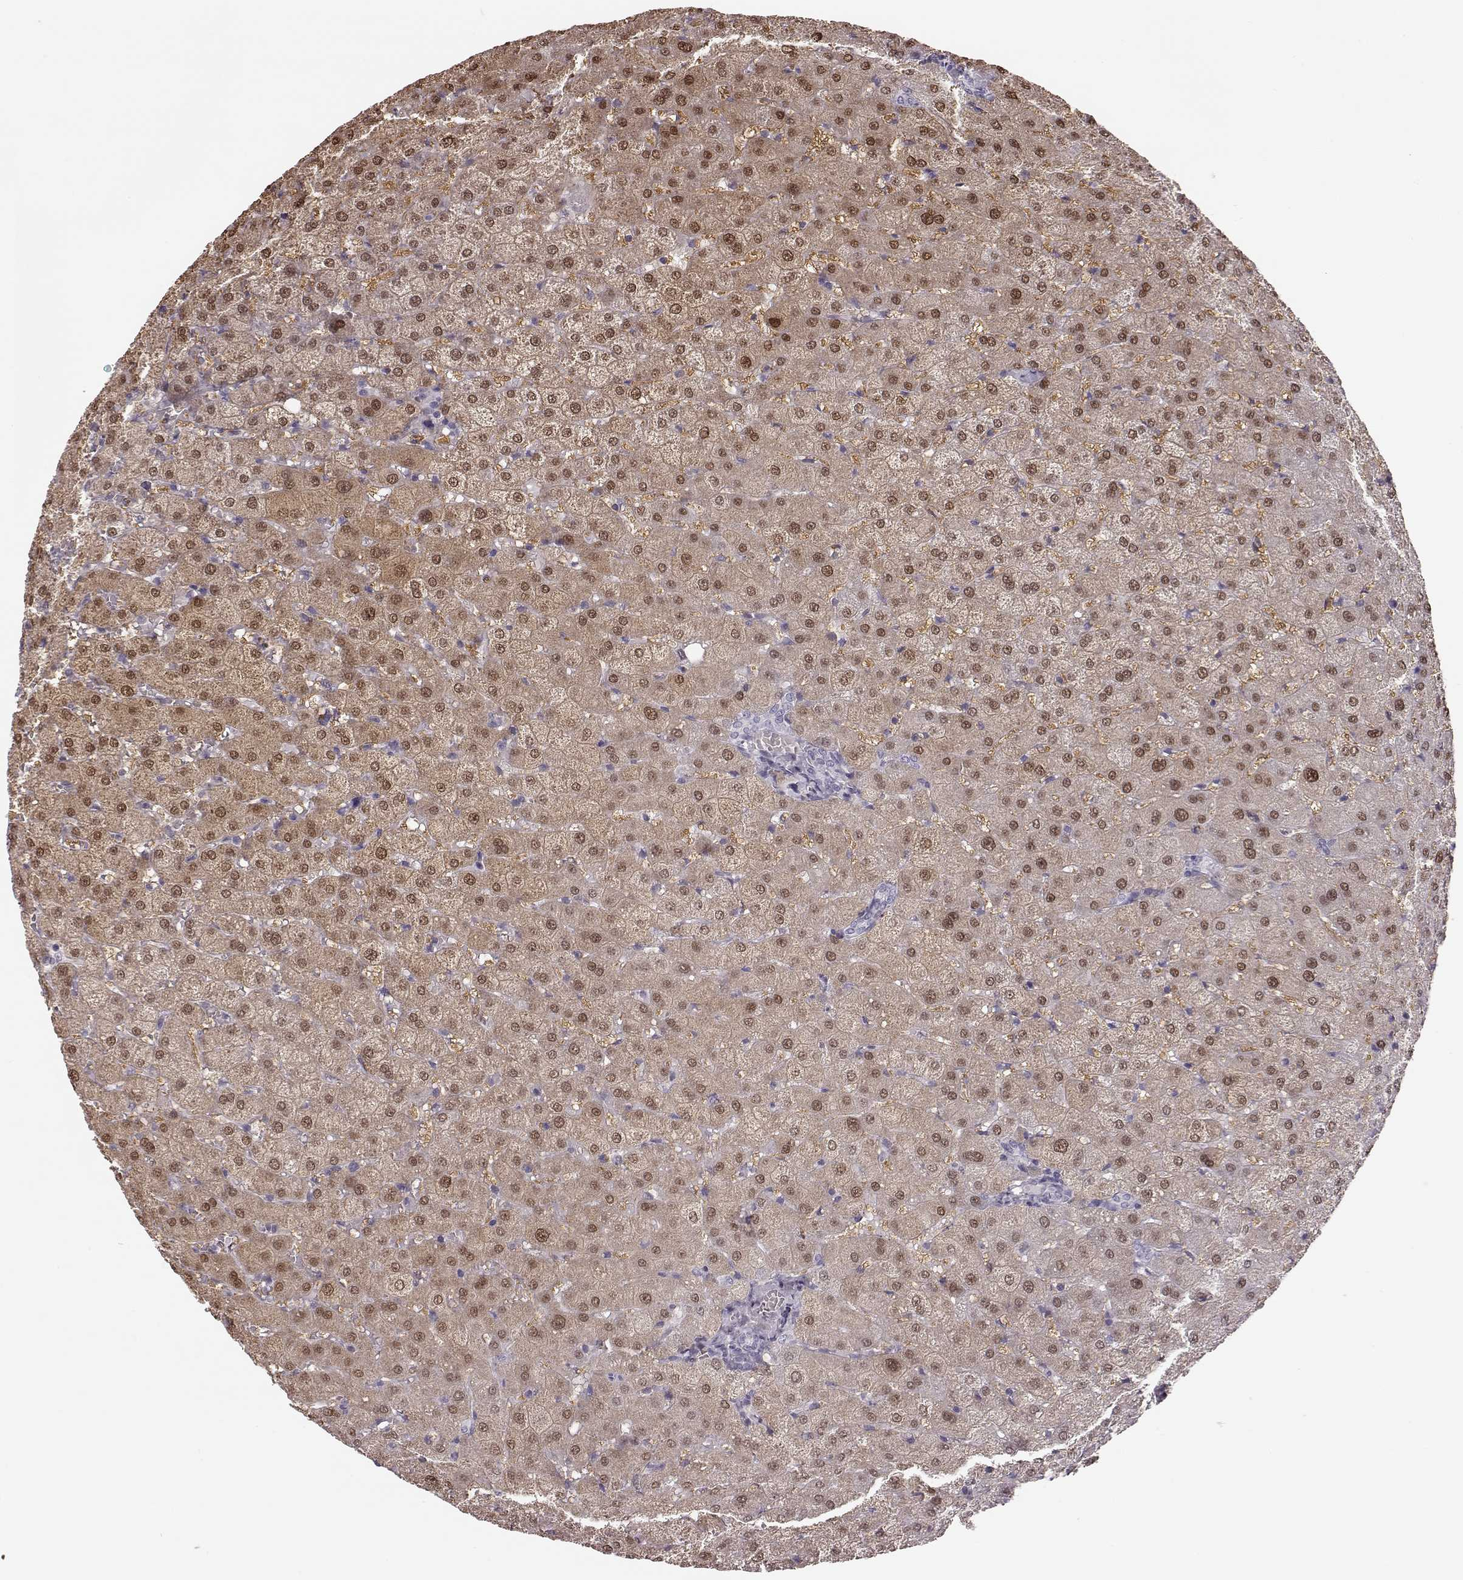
{"staining": {"intensity": "negative", "quantity": "none", "location": "none"}, "tissue": "liver", "cell_type": "Cholangiocytes", "image_type": "normal", "snomed": [{"axis": "morphology", "description": "Normal tissue, NOS"}, {"axis": "topography", "description": "Liver"}], "caption": "High magnification brightfield microscopy of unremarkable liver stained with DAB (brown) and counterstained with hematoxylin (blue): cholangiocytes show no significant positivity. The staining was performed using DAB (3,3'-diaminobenzidine) to visualize the protein expression in brown, while the nuclei were stained in blue with hematoxylin (Magnification: 20x).", "gene": "ZNF433", "patient": {"sex": "female", "age": 50}}